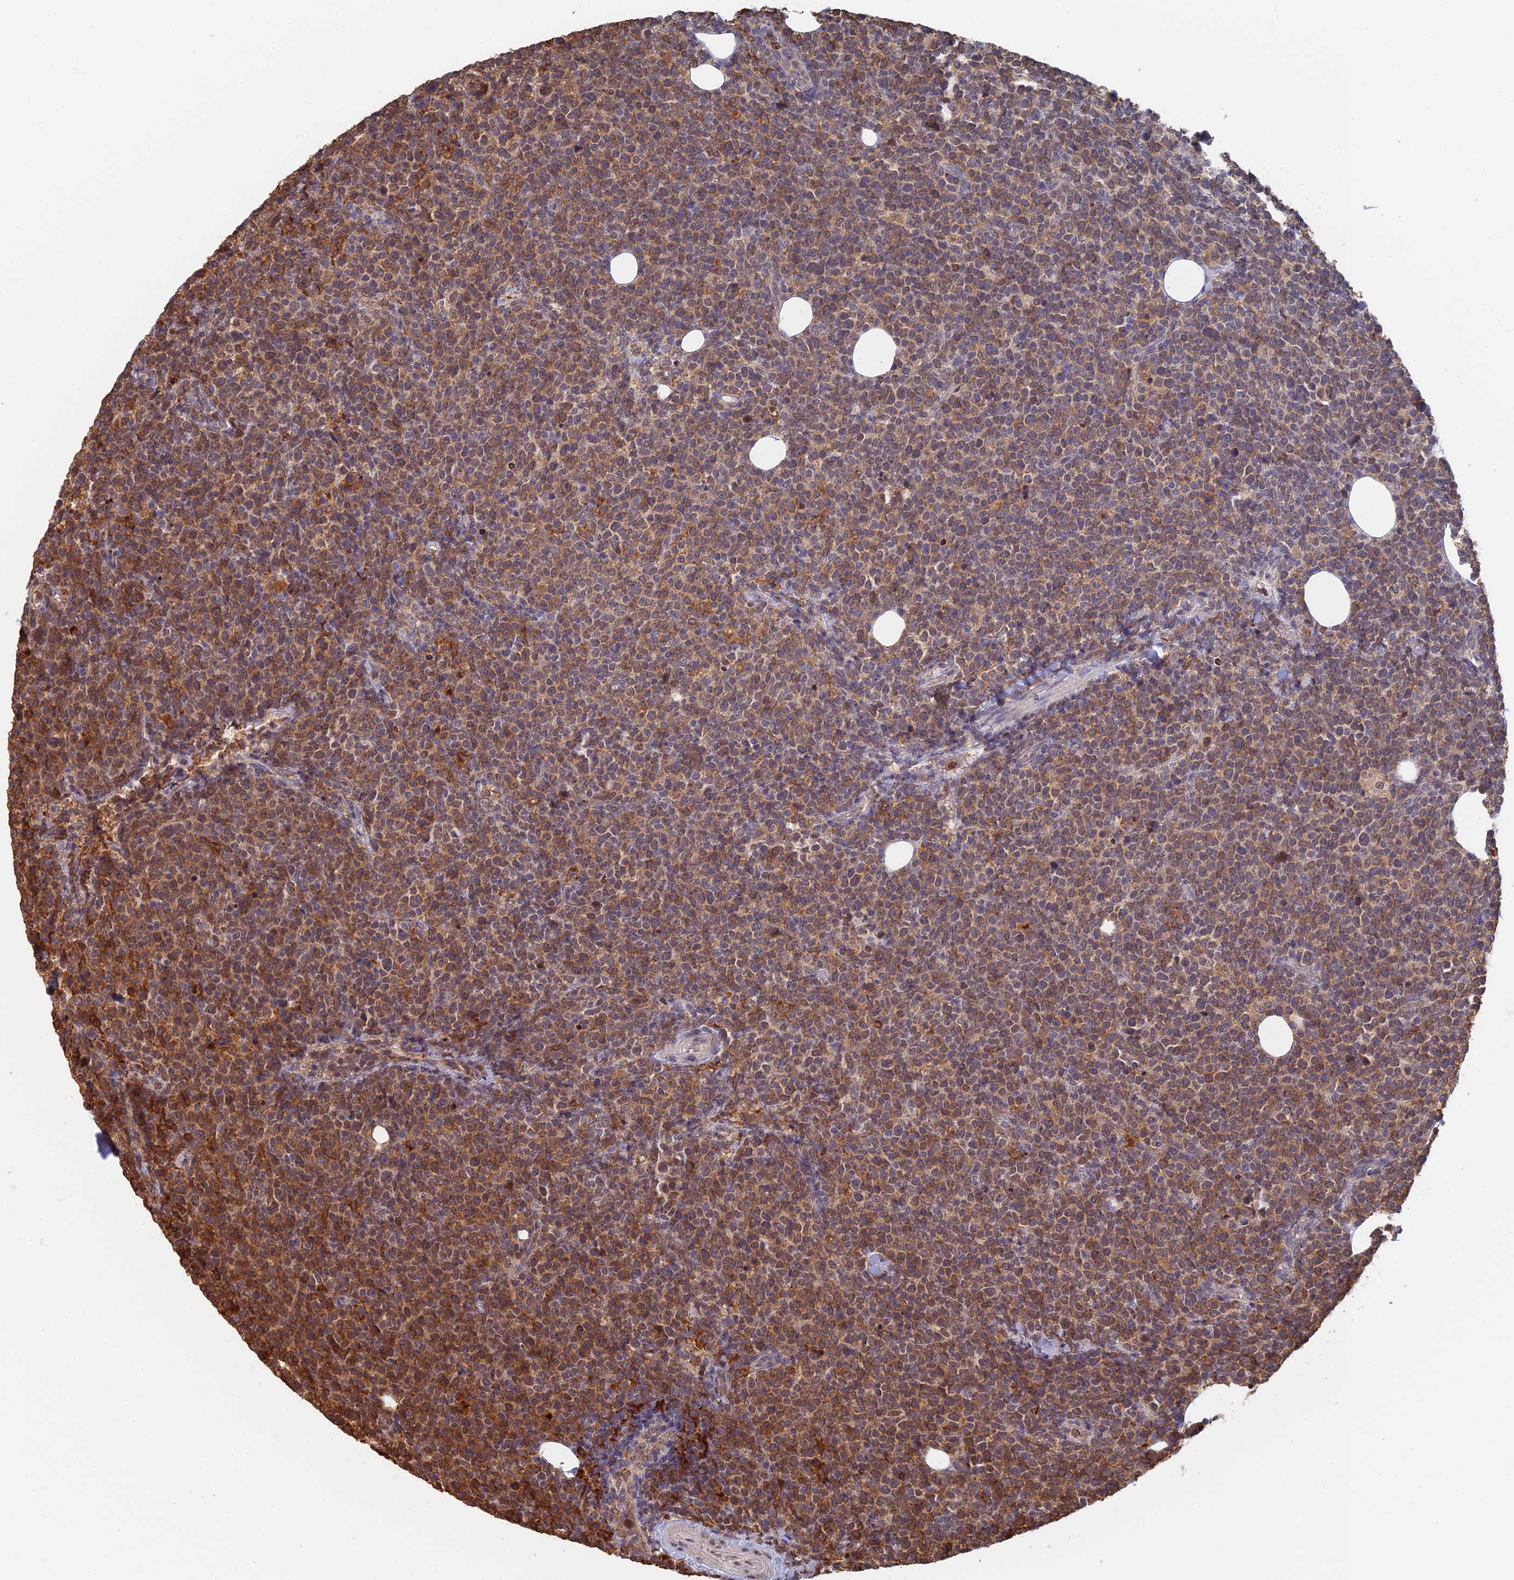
{"staining": {"intensity": "moderate", "quantity": ">75%", "location": "cytoplasmic/membranous"}, "tissue": "lymphoma", "cell_type": "Tumor cells", "image_type": "cancer", "snomed": [{"axis": "morphology", "description": "Malignant lymphoma, non-Hodgkin's type, High grade"}, {"axis": "topography", "description": "Lymph node"}], "caption": "Human malignant lymphoma, non-Hodgkin's type (high-grade) stained with a brown dye shows moderate cytoplasmic/membranous positive positivity in approximately >75% of tumor cells.", "gene": "GPATCH1", "patient": {"sex": "male", "age": 61}}